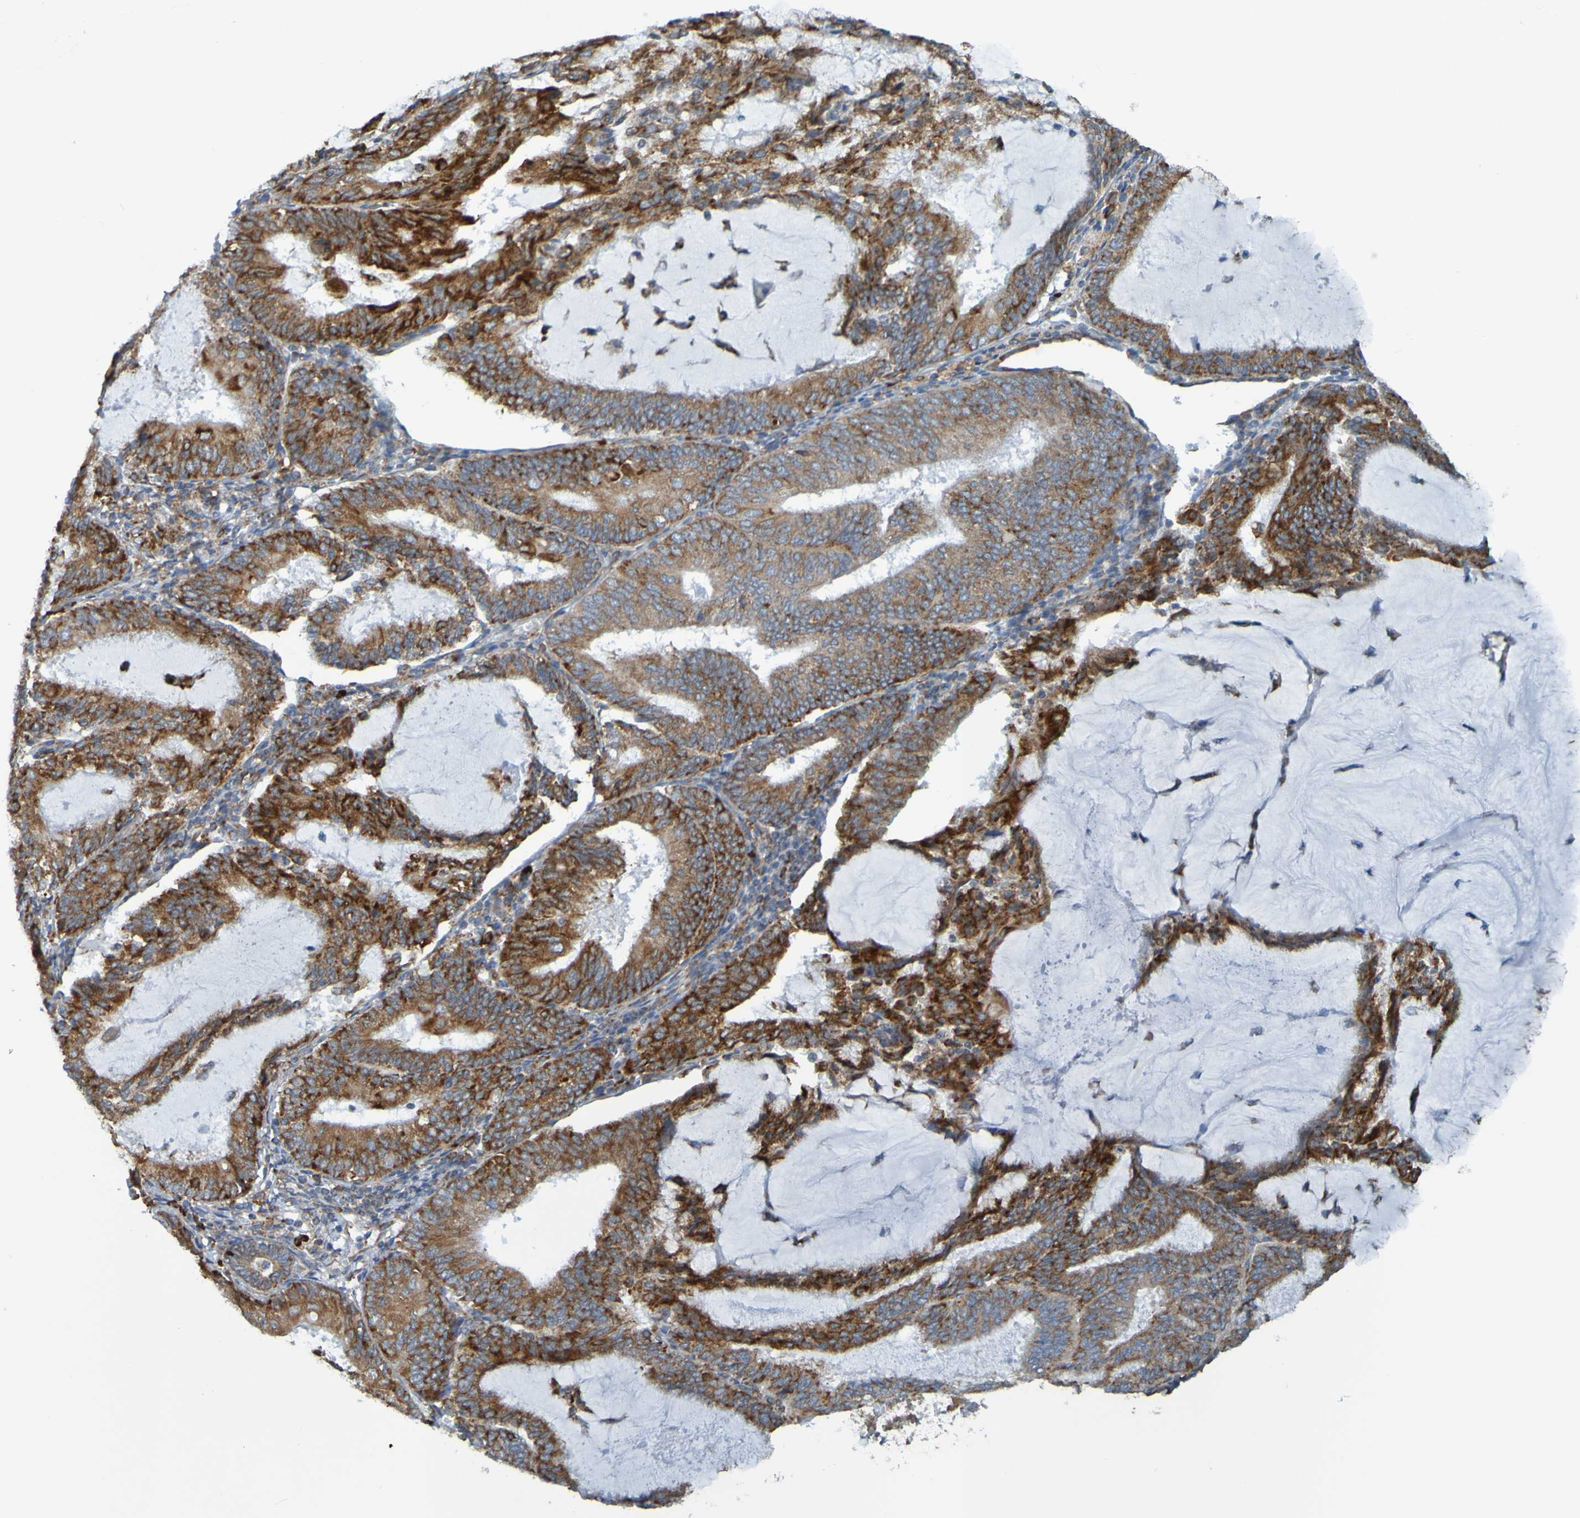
{"staining": {"intensity": "moderate", "quantity": ">75%", "location": "cytoplasmic/membranous"}, "tissue": "endometrial cancer", "cell_type": "Tumor cells", "image_type": "cancer", "snomed": [{"axis": "morphology", "description": "Adenocarcinoma, NOS"}, {"axis": "topography", "description": "Endometrium"}], "caption": "This is a histology image of immunohistochemistry (IHC) staining of endometrial cancer (adenocarcinoma), which shows moderate positivity in the cytoplasmic/membranous of tumor cells.", "gene": "SSR1", "patient": {"sex": "female", "age": 81}}